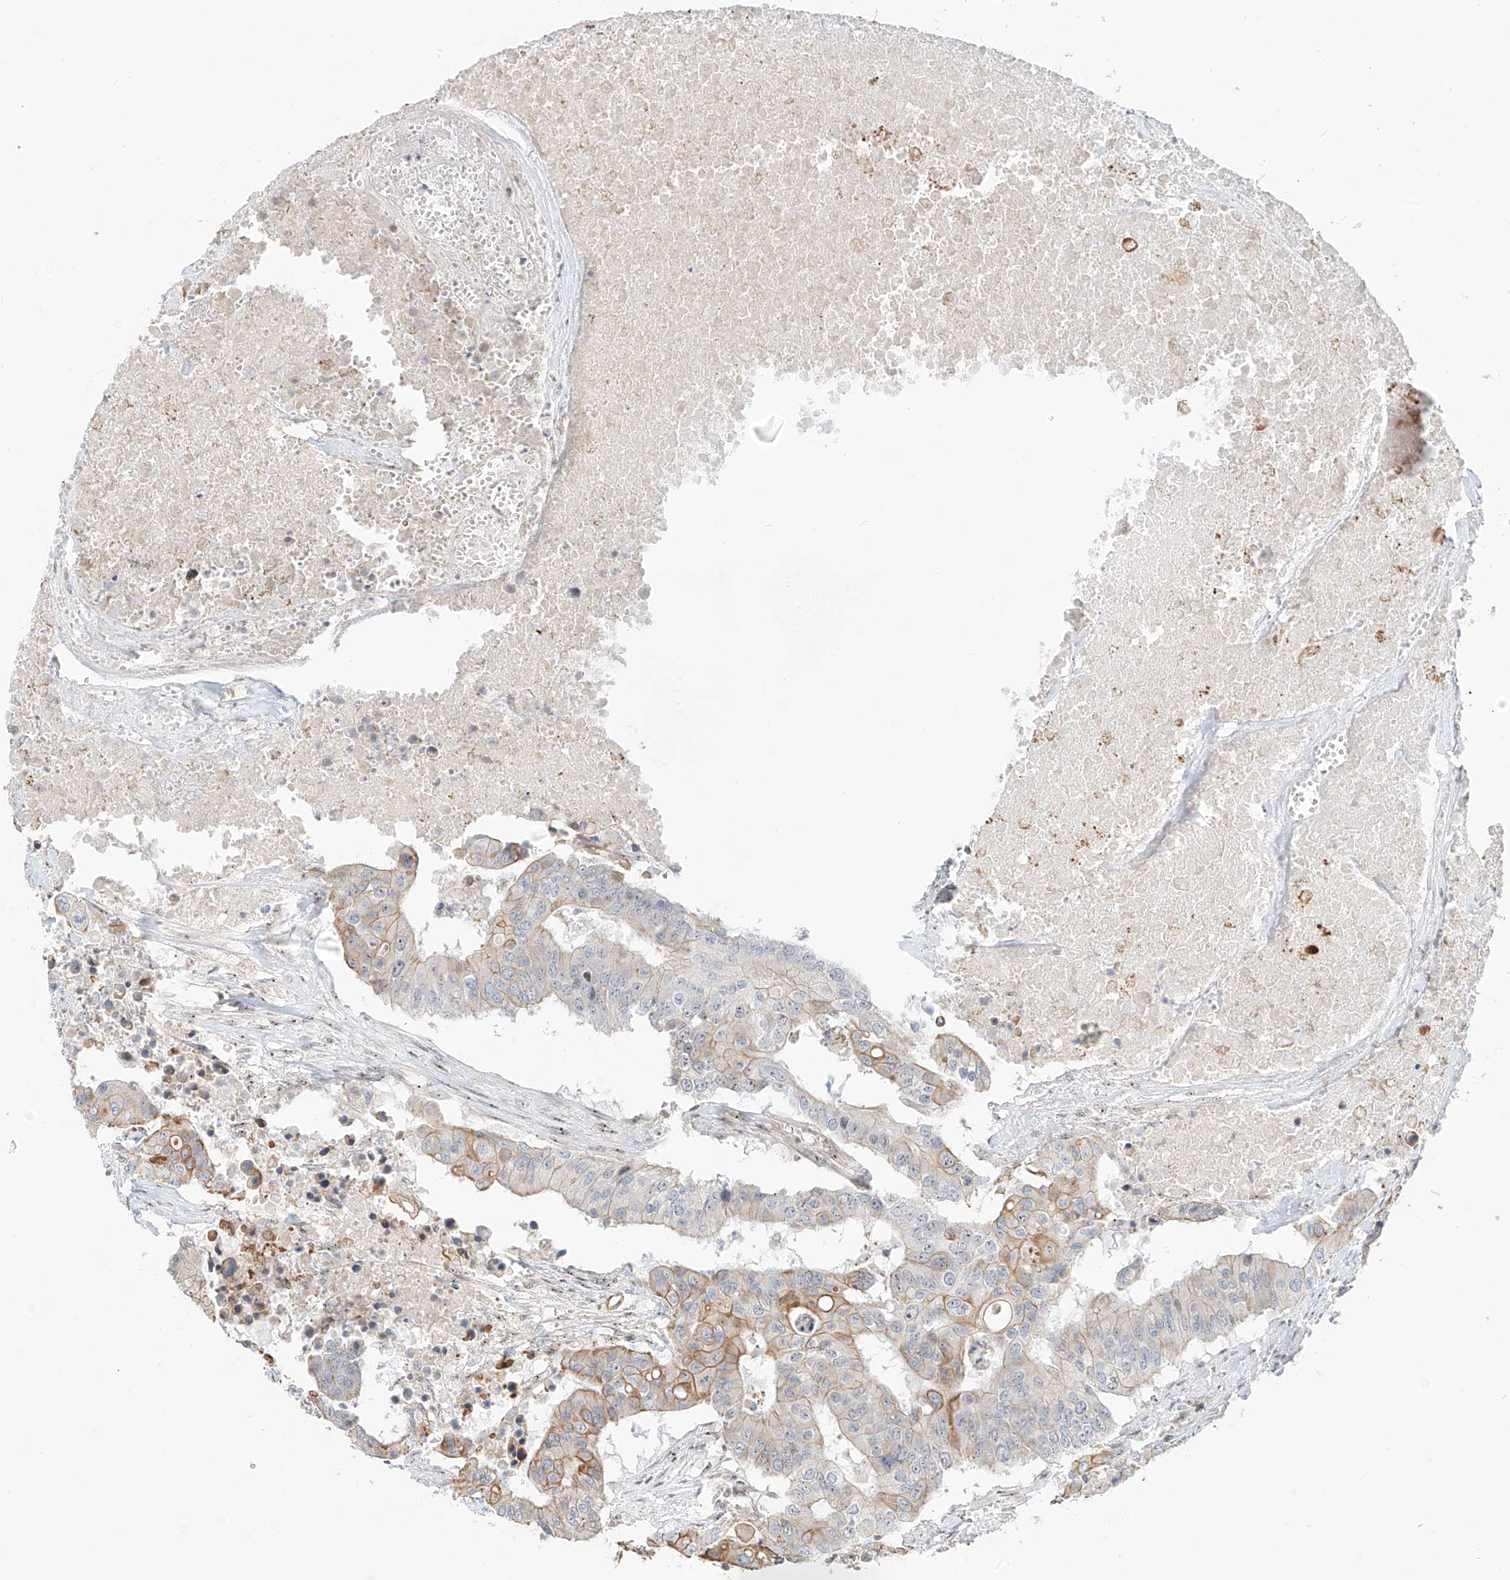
{"staining": {"intensity": "moderate", "quantity": "25%-75%", "location": "cytoplasmic/membranous"}, "tissue": "colorectal cancer", "cell_type": "Tumor cells", "image_type": "cancer", "snomed": [{"axis": "morphology", "description": "Adenocarcinoma, NOS"}, {"axis": "topography", "description": "Colon"}], "caption": "A medium amount of moderate cytoplasmic/membranous expression is appreciated in about 25%-75% of tumor cells in colorectal cancer (adenocarcinoma) tissue.", "gene": "ZNF512", "patient": {"sex": "male", "age": 77}}